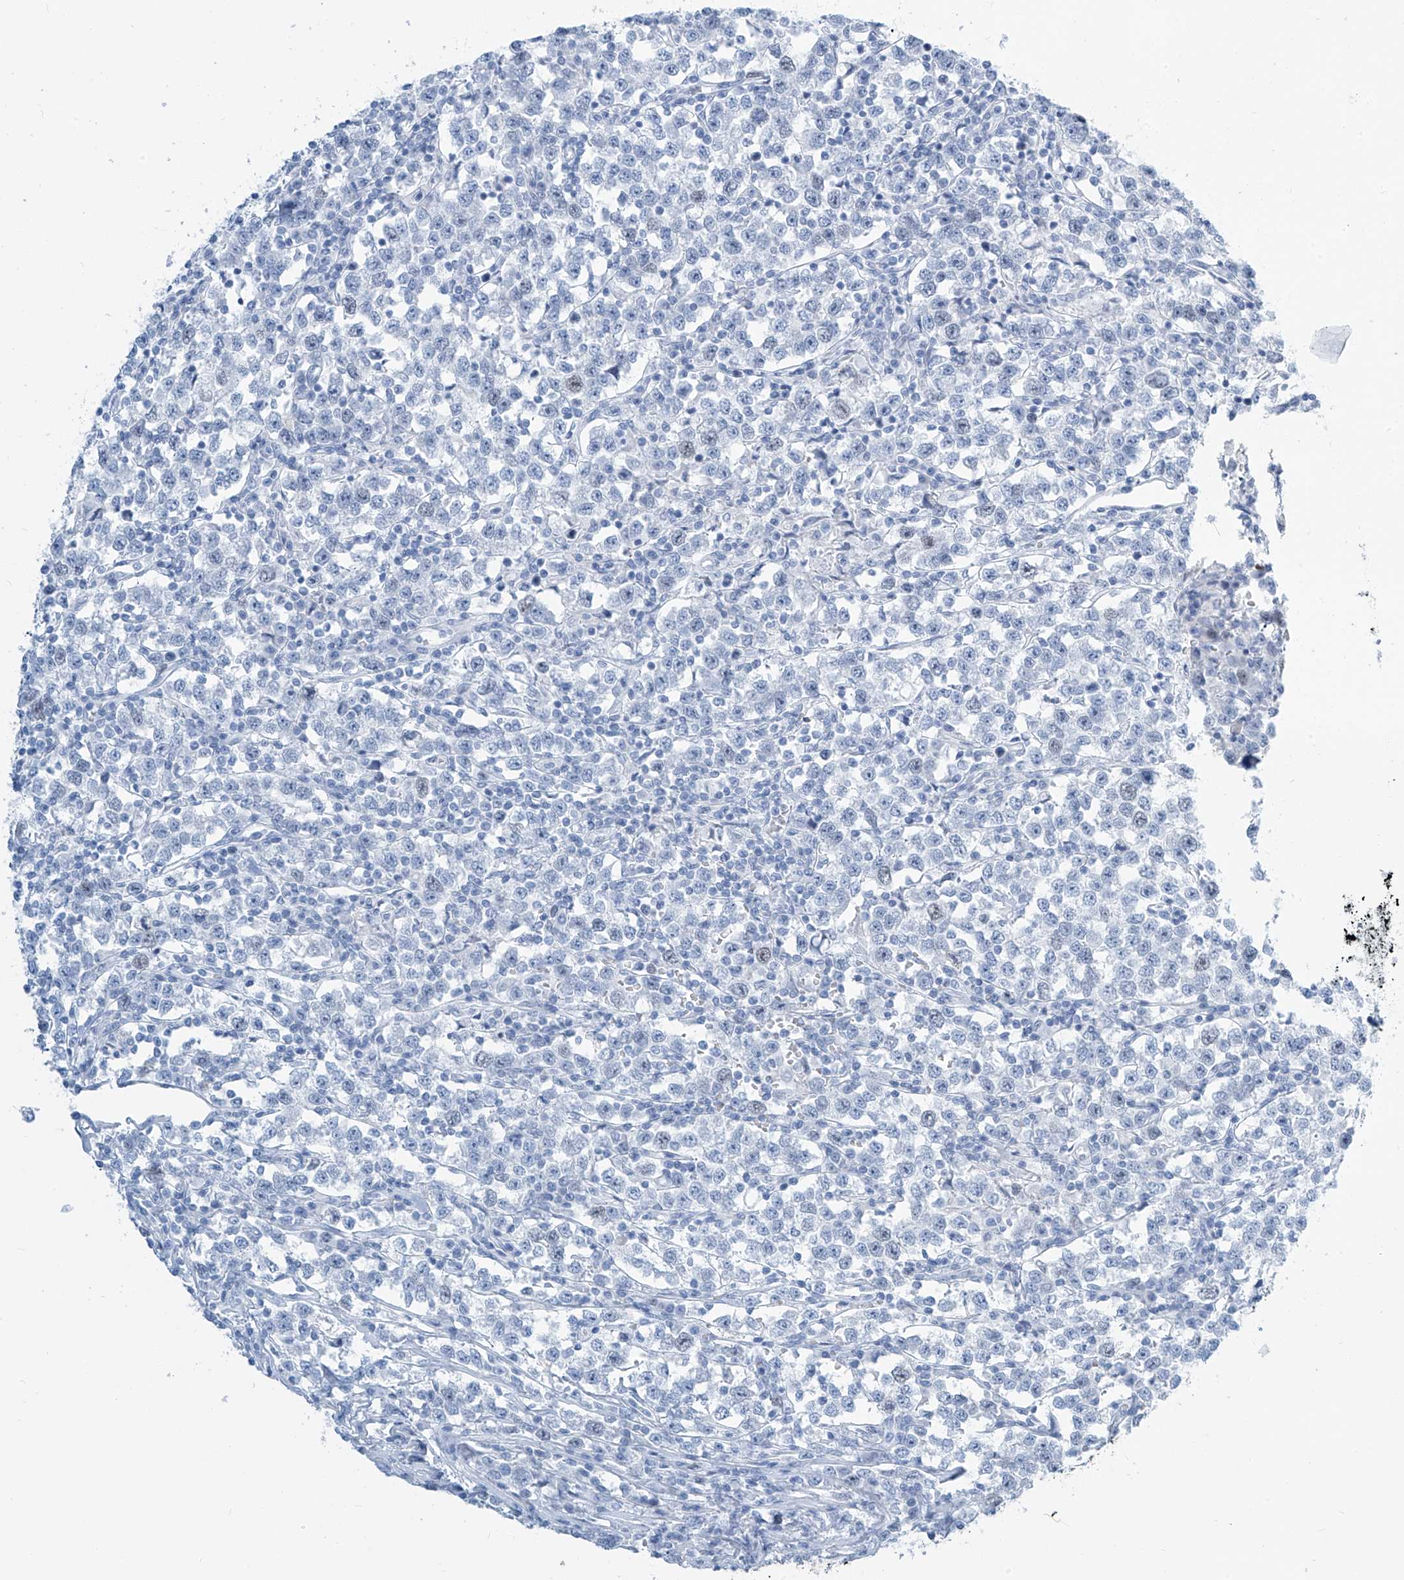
{"staining": {"intensity": "negative", "quantity": "none", "location": "none"}, "tissue": "testis cancer", "cell_type": "Tumor cells", "image_type": "cancer", "snomed": [{"axis": "morphology", "description": "Normal tissue, NOS"}, {"axis": "morphology", "description": "Seminoma, NOS"}, {"axis": "topography", "description": "Testis"}], "caption": "Tumor cells are negative for brown protein staining in testis cancer.", "gene": "SGO2", "patient": {"sex": "male", "age": 43}}